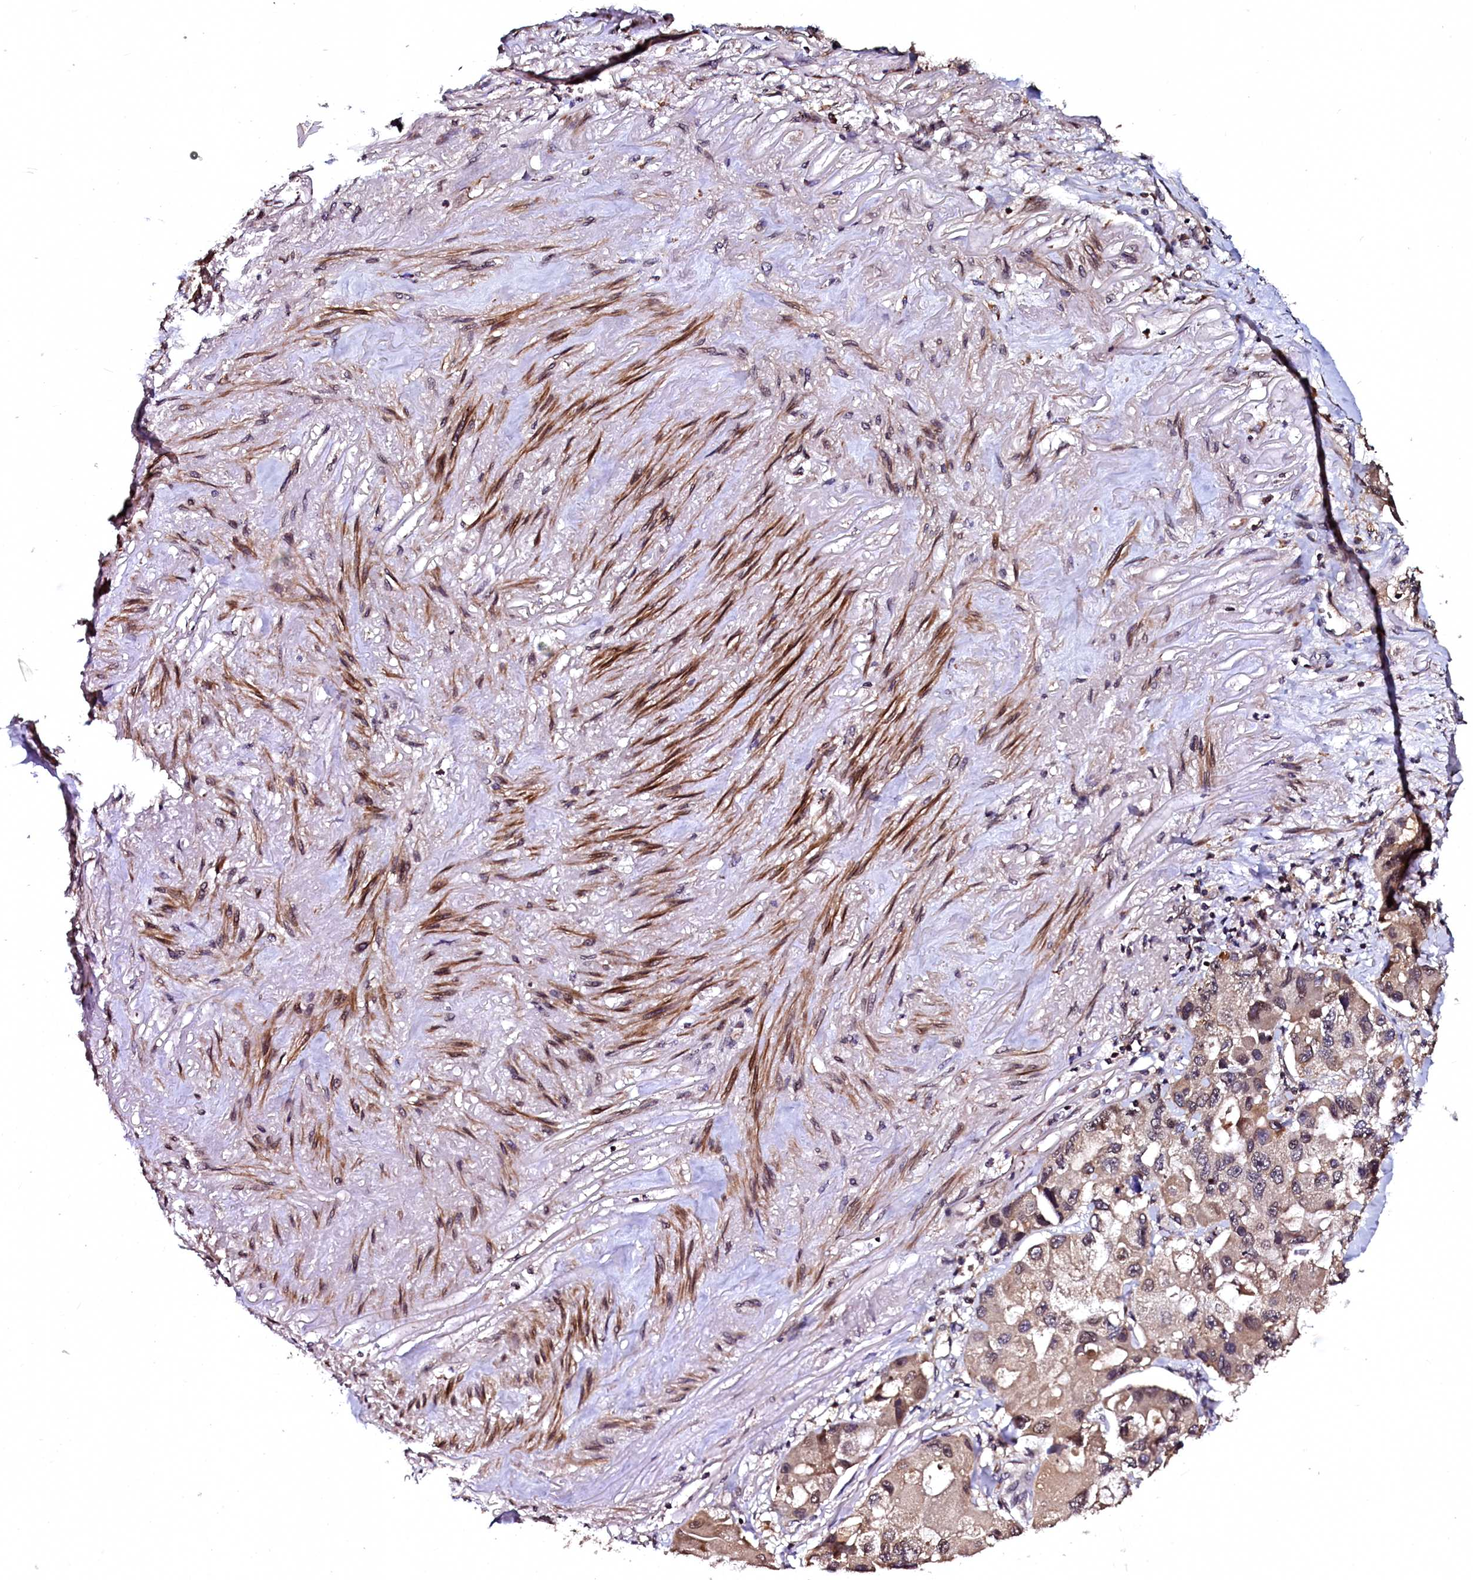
{"staining": {"intensity": "weak", "quantity": "25%-75%", "location": "cytoplasmic/membranous,nuclear"}, "tissue": "lung cancer", "cell_type": "Tumor cells", "image_type": "cancer", "snomed": [{"axis": "morphology", "description": "Adenocarcinoma, NOS"}, {"axis": "topography", "description": "Lung"}], "caption": "A brown stain highlights weak cytoplasmic/membranous and nuclear positivity of a protein in human lung adenocarcinoma tumor cells.", "gene": "N4BP1", "patient": {"sex": "female", "age": 54}}